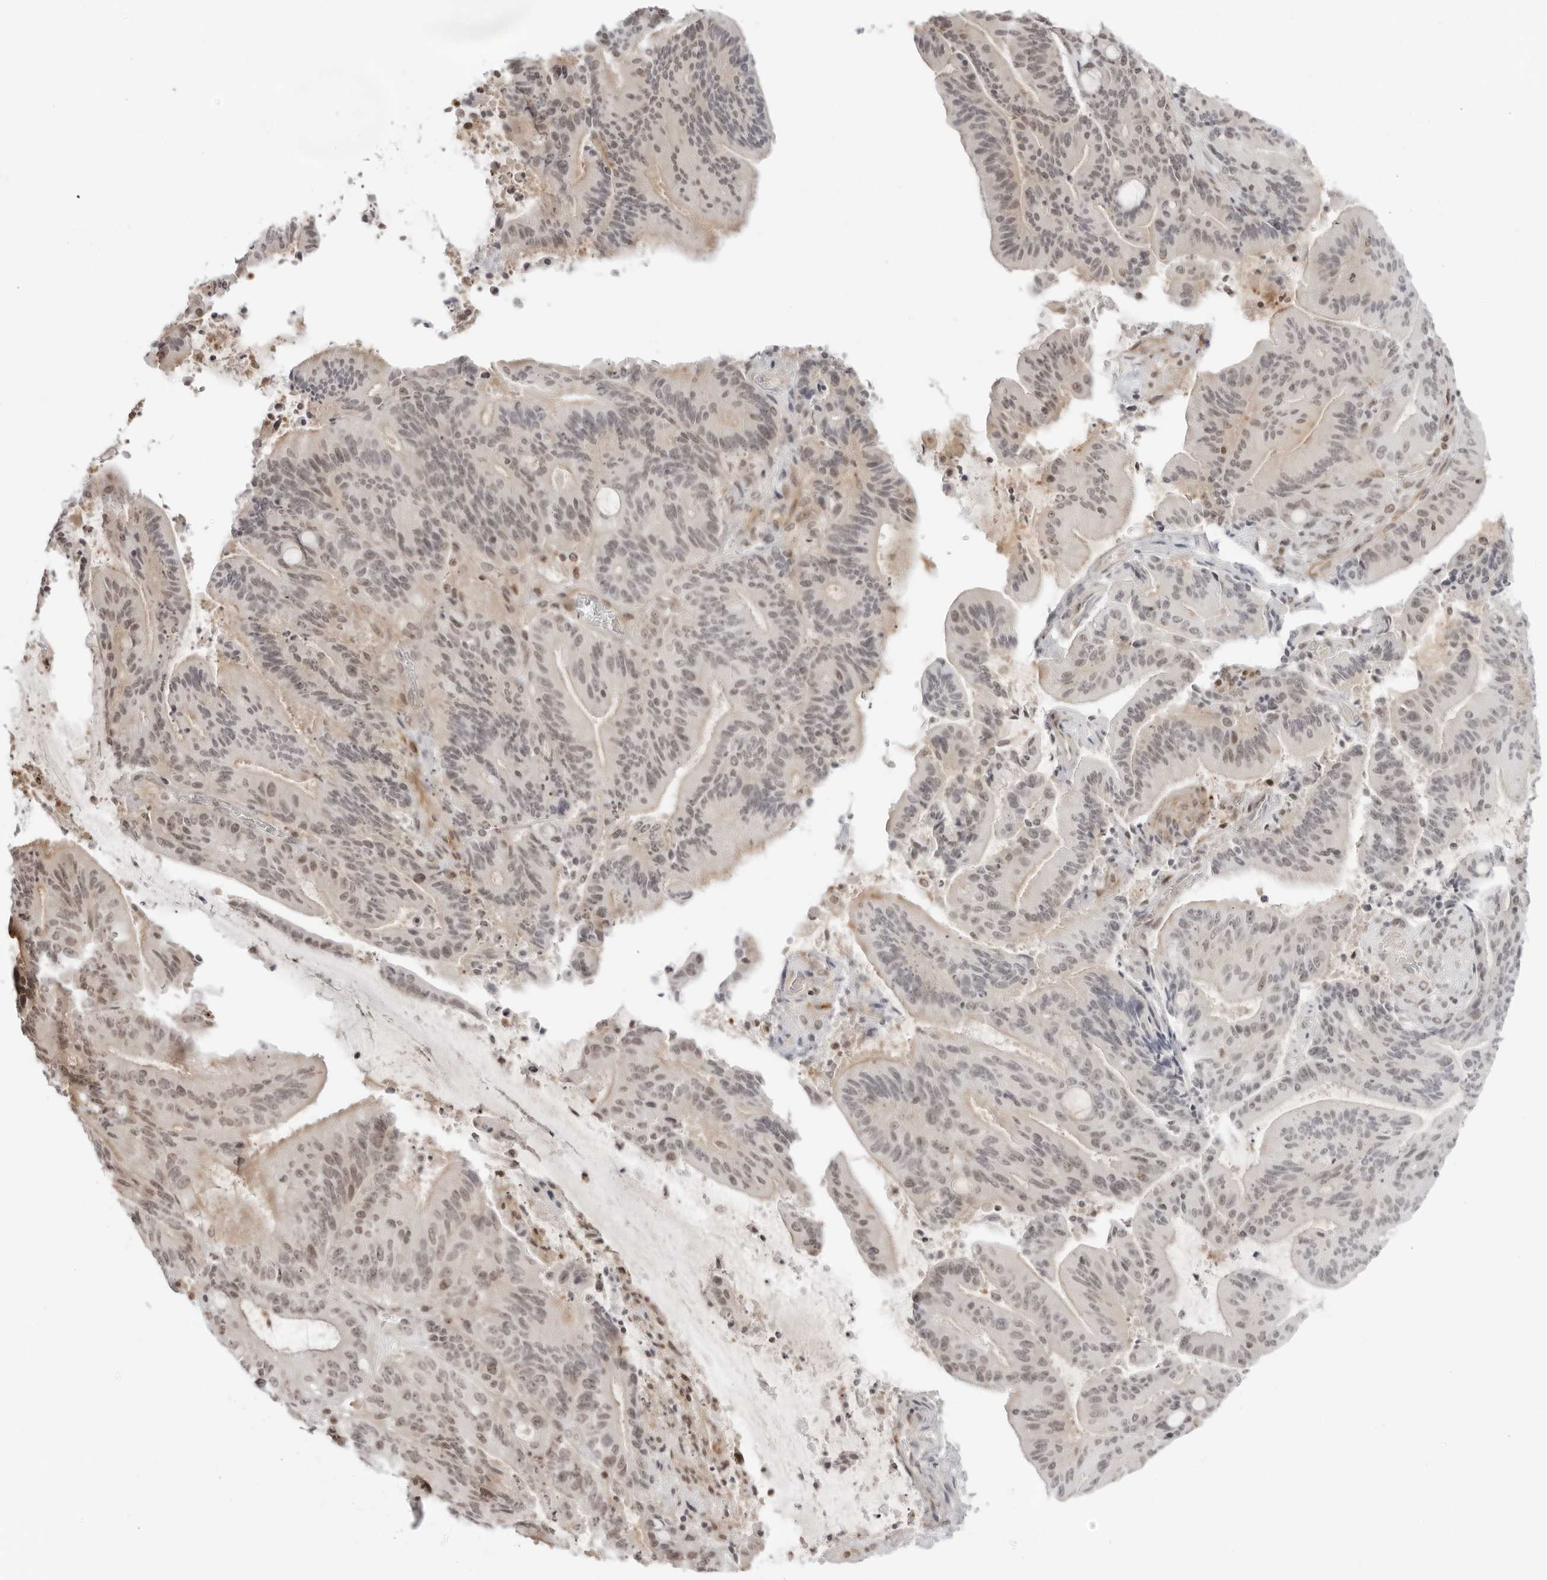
{"staining": {"intensity": "weak", "quantity": "<25%", "location": "nuclear"}, "tissue": "liver cancer", "cell_type": "Tumor cells", "image_type": "cancer", "snomed": [{"axis": "morphology", "description": "Normal tissue, NOS"}, {"axis": "morphology", "description": "Cholangiocarcinoma"}, {"axis": "topography", "description": "Liver"}, {"axis": "topography", "description": "Peripheral nerve tissue"}], "caption": "This histopathology image is of liver cancer (cholangiocarcinoma) stained with immunohistochemistry (IHC) to label a protein in brown with the nuclei are counter-stained blue. There is no expression in tumor cells. (DAB (3,3'-diaminobenzidine) immunohistochemistry (IHC) visualized using brightfield microscopy, high magnification).", "gene": "RNF146", "patient": {"sex": "female", "age": 73}}